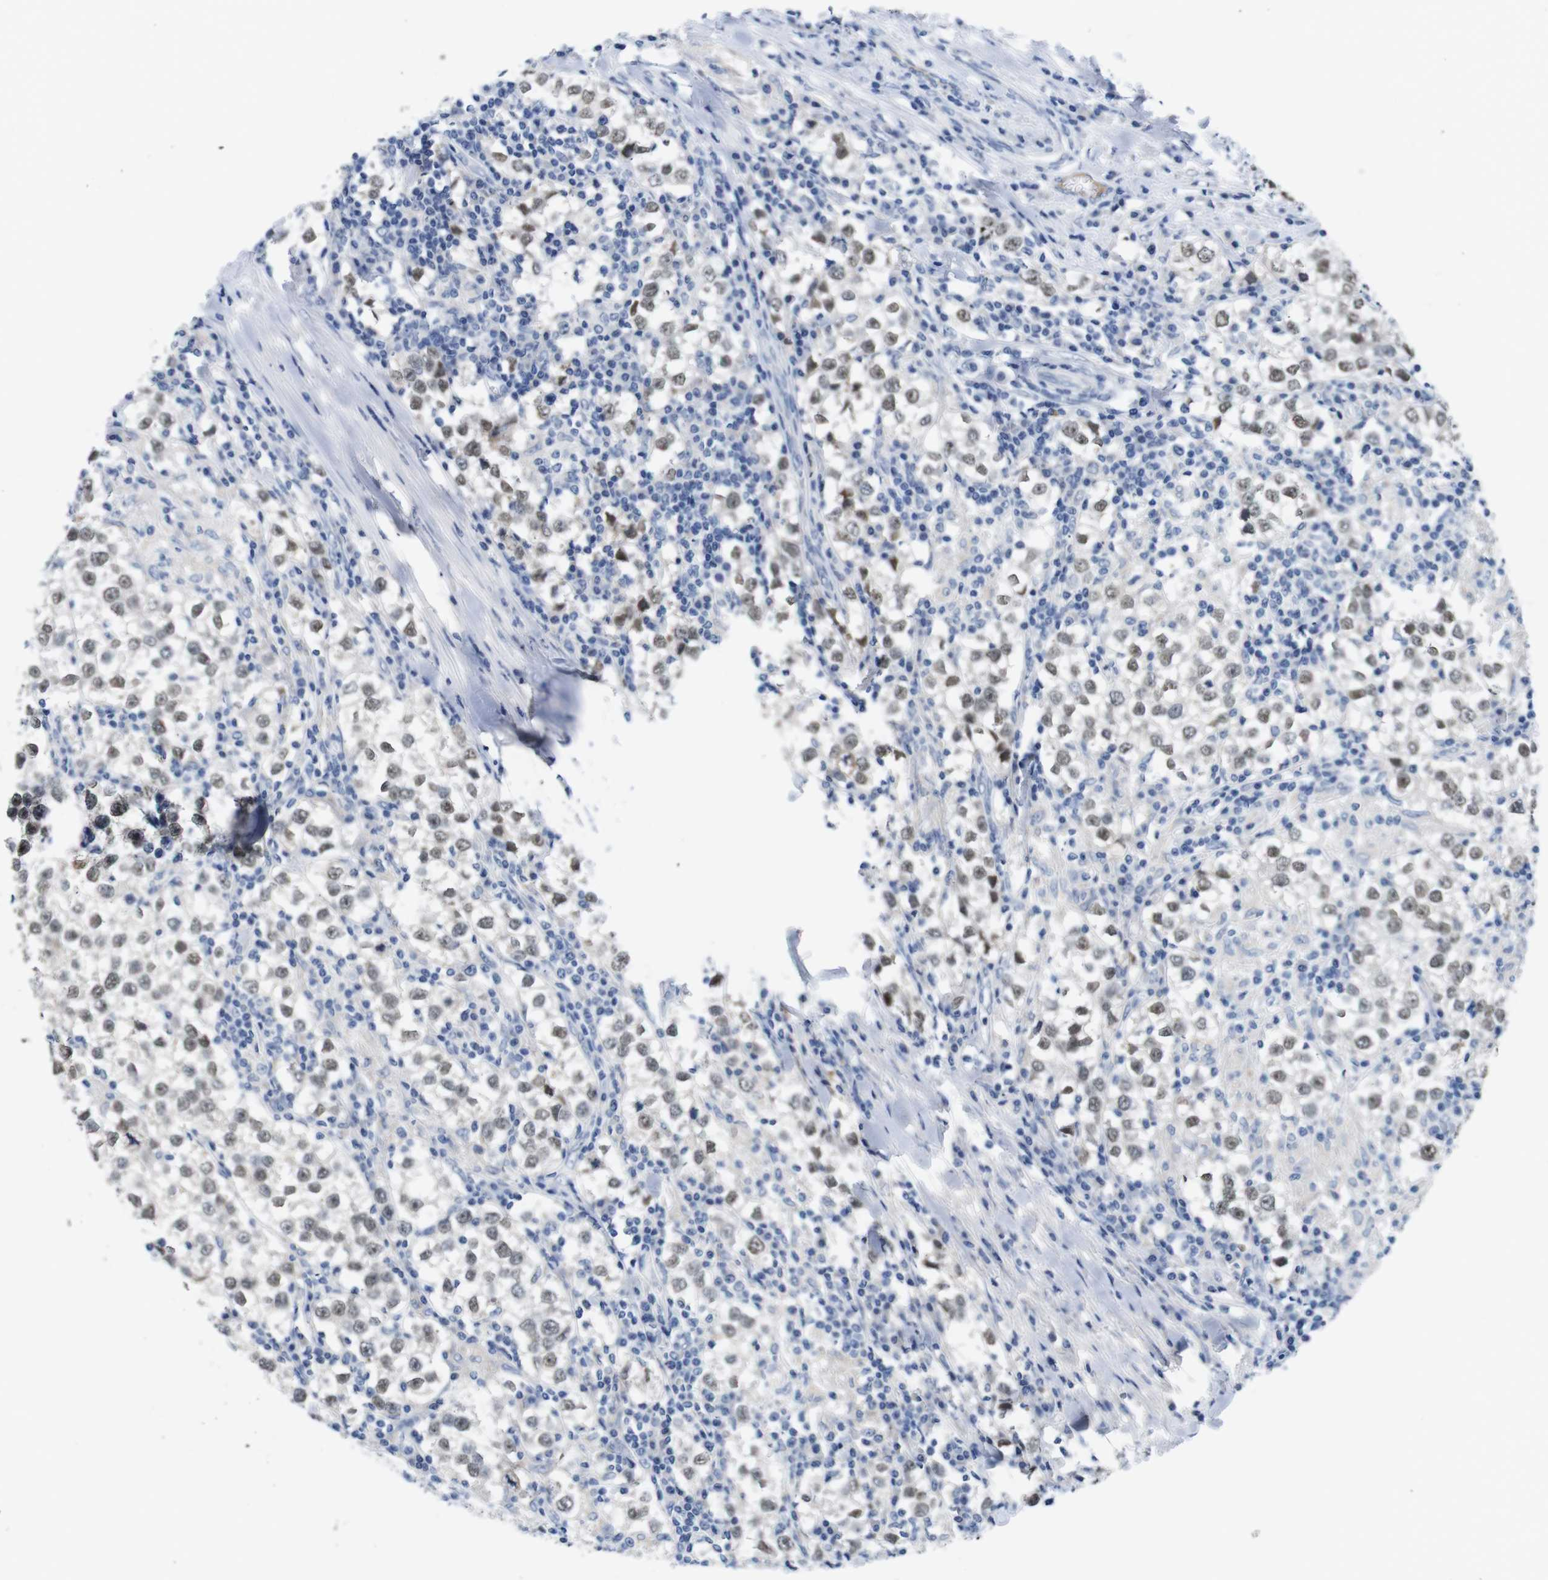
{"staining": {"intensity": "weak", "quantity": ">75%", "location": "nuclear"}, "tissue": "testis cancer", "cell_type": "Tumor cells", "image_type": "cancer", "snomed": [{"axis": "morphology", "description": "Seminoma, NOS"}, {"axis": "morphology", "description": "Carcinoma, Embryonal, NOS"}, {"axis": "topography", "description": "Testis"}], "caption": "Immunohistochemistry (IHC) of testis cancer demonstrates low levels of weak nuclear staining in about >75% of tumor cells. The staining was performed using DAB (3,3'-diaminobenzidine) to visualize the protein expression in brown, while the nuclei were stained in blue with hematoxylin (Magnification: 20x).", "gene": "C1RL", "patient": {"sex": "male", "age": 36}}